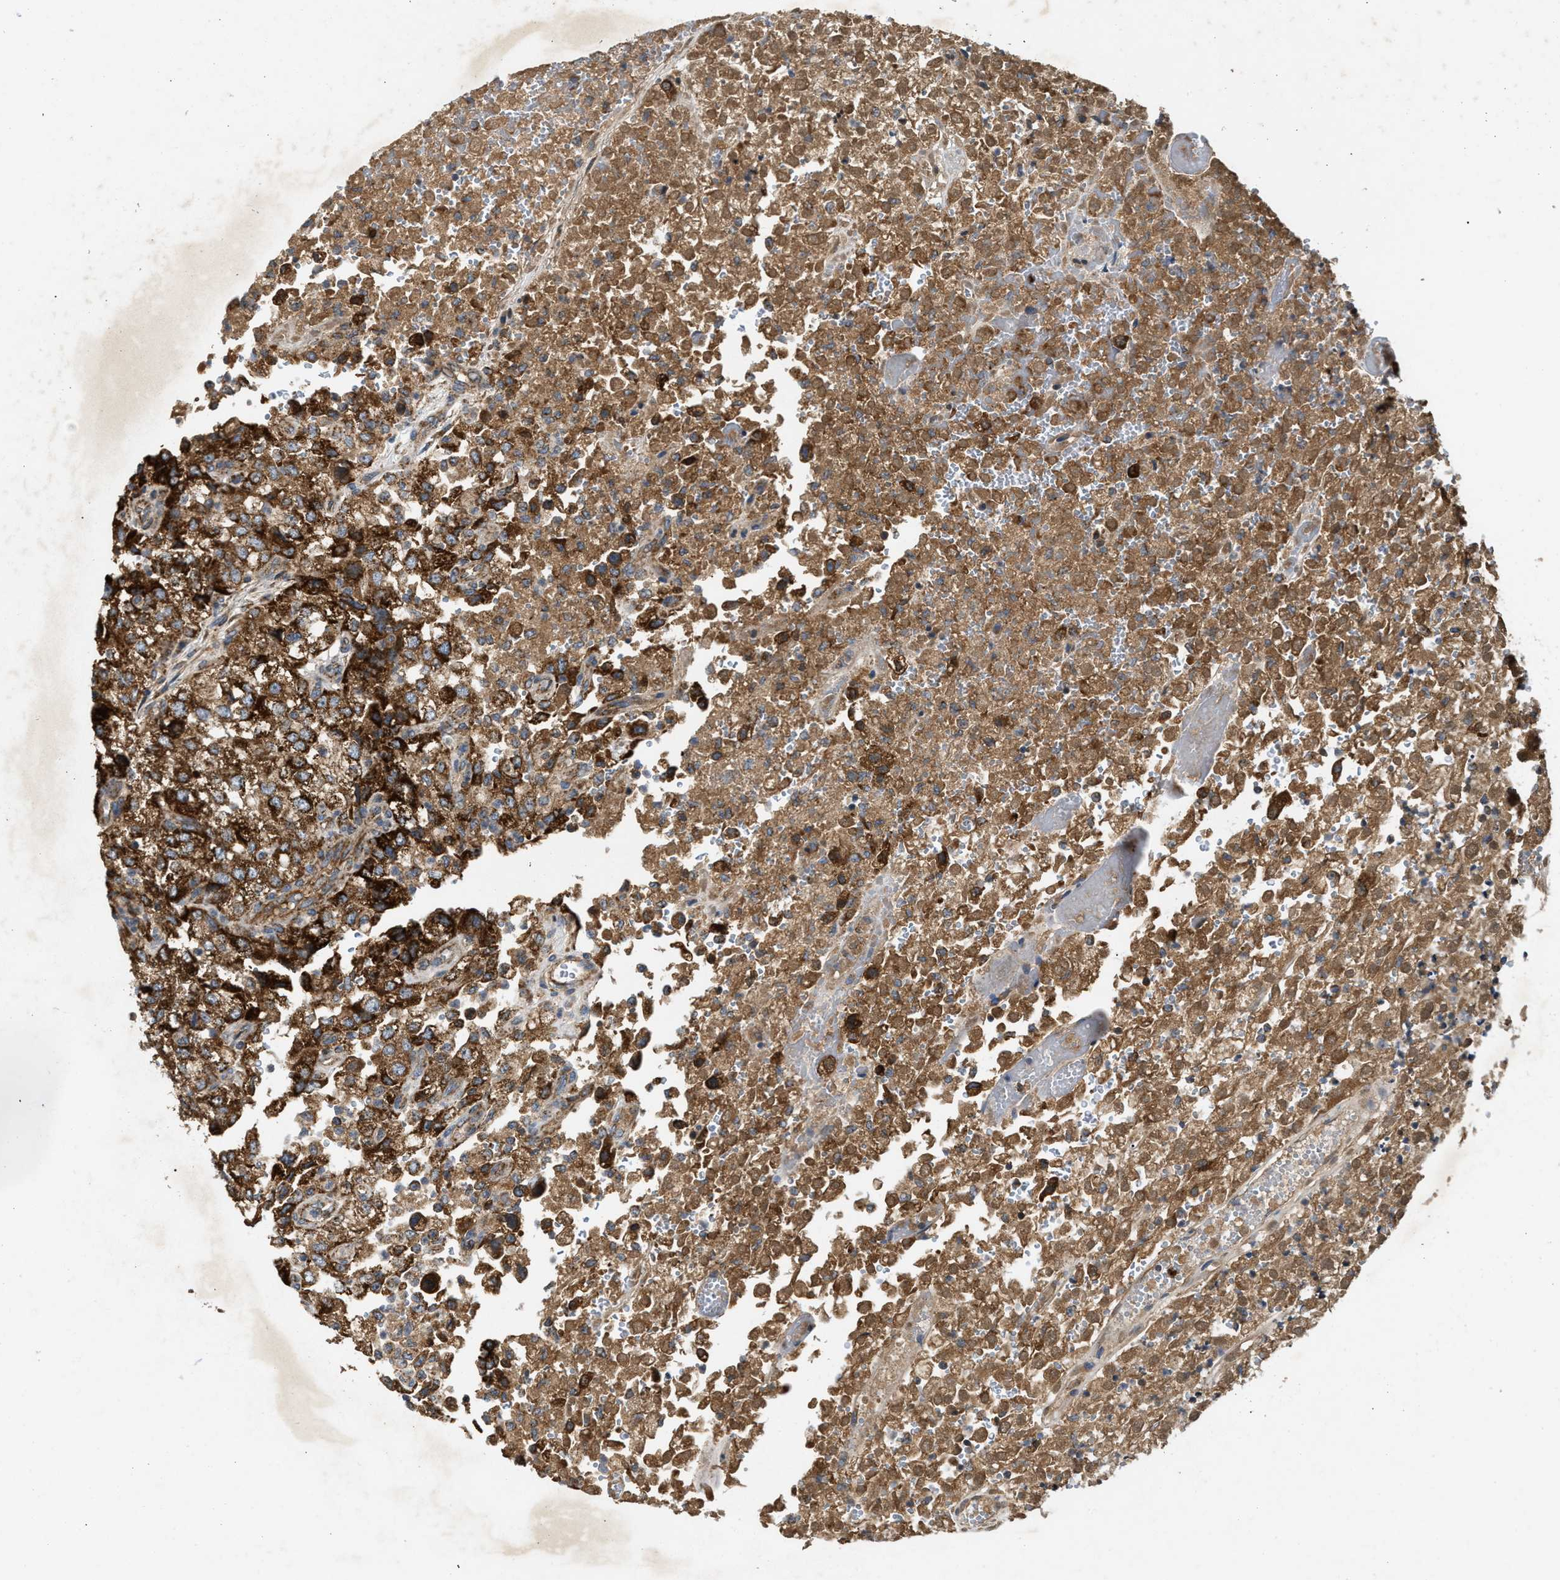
{"staining": {"intensity": "strong", "quantity": ">75%", "location": "cytoplasmic/membranous"}, "tissue": "renal cancer", "cell_type": "Tumor cells", "image_type": "cancer", "snomed": [{"axis": "morphology", "description": "Adenocarcinoma, NOS"}, {"axis": "topography", "description": "Kidney"}], "caption": "Immunohistochemistry (IHC) staining of renal cancer (adenocarcinoma), which demonstrates high levels of strong cytoplasmic/membranous positivity in about >75% of tumor cells indicating strong cytoplasmic/membranous protein staining. The staining was performed using DAB (3,3'-diaminobenzidine) (brown) for protein detection and nuclei were counterstained in hematoxylin (blue).", "gene": "TACO1", "patient": {"sex": "female", "age": 54}}